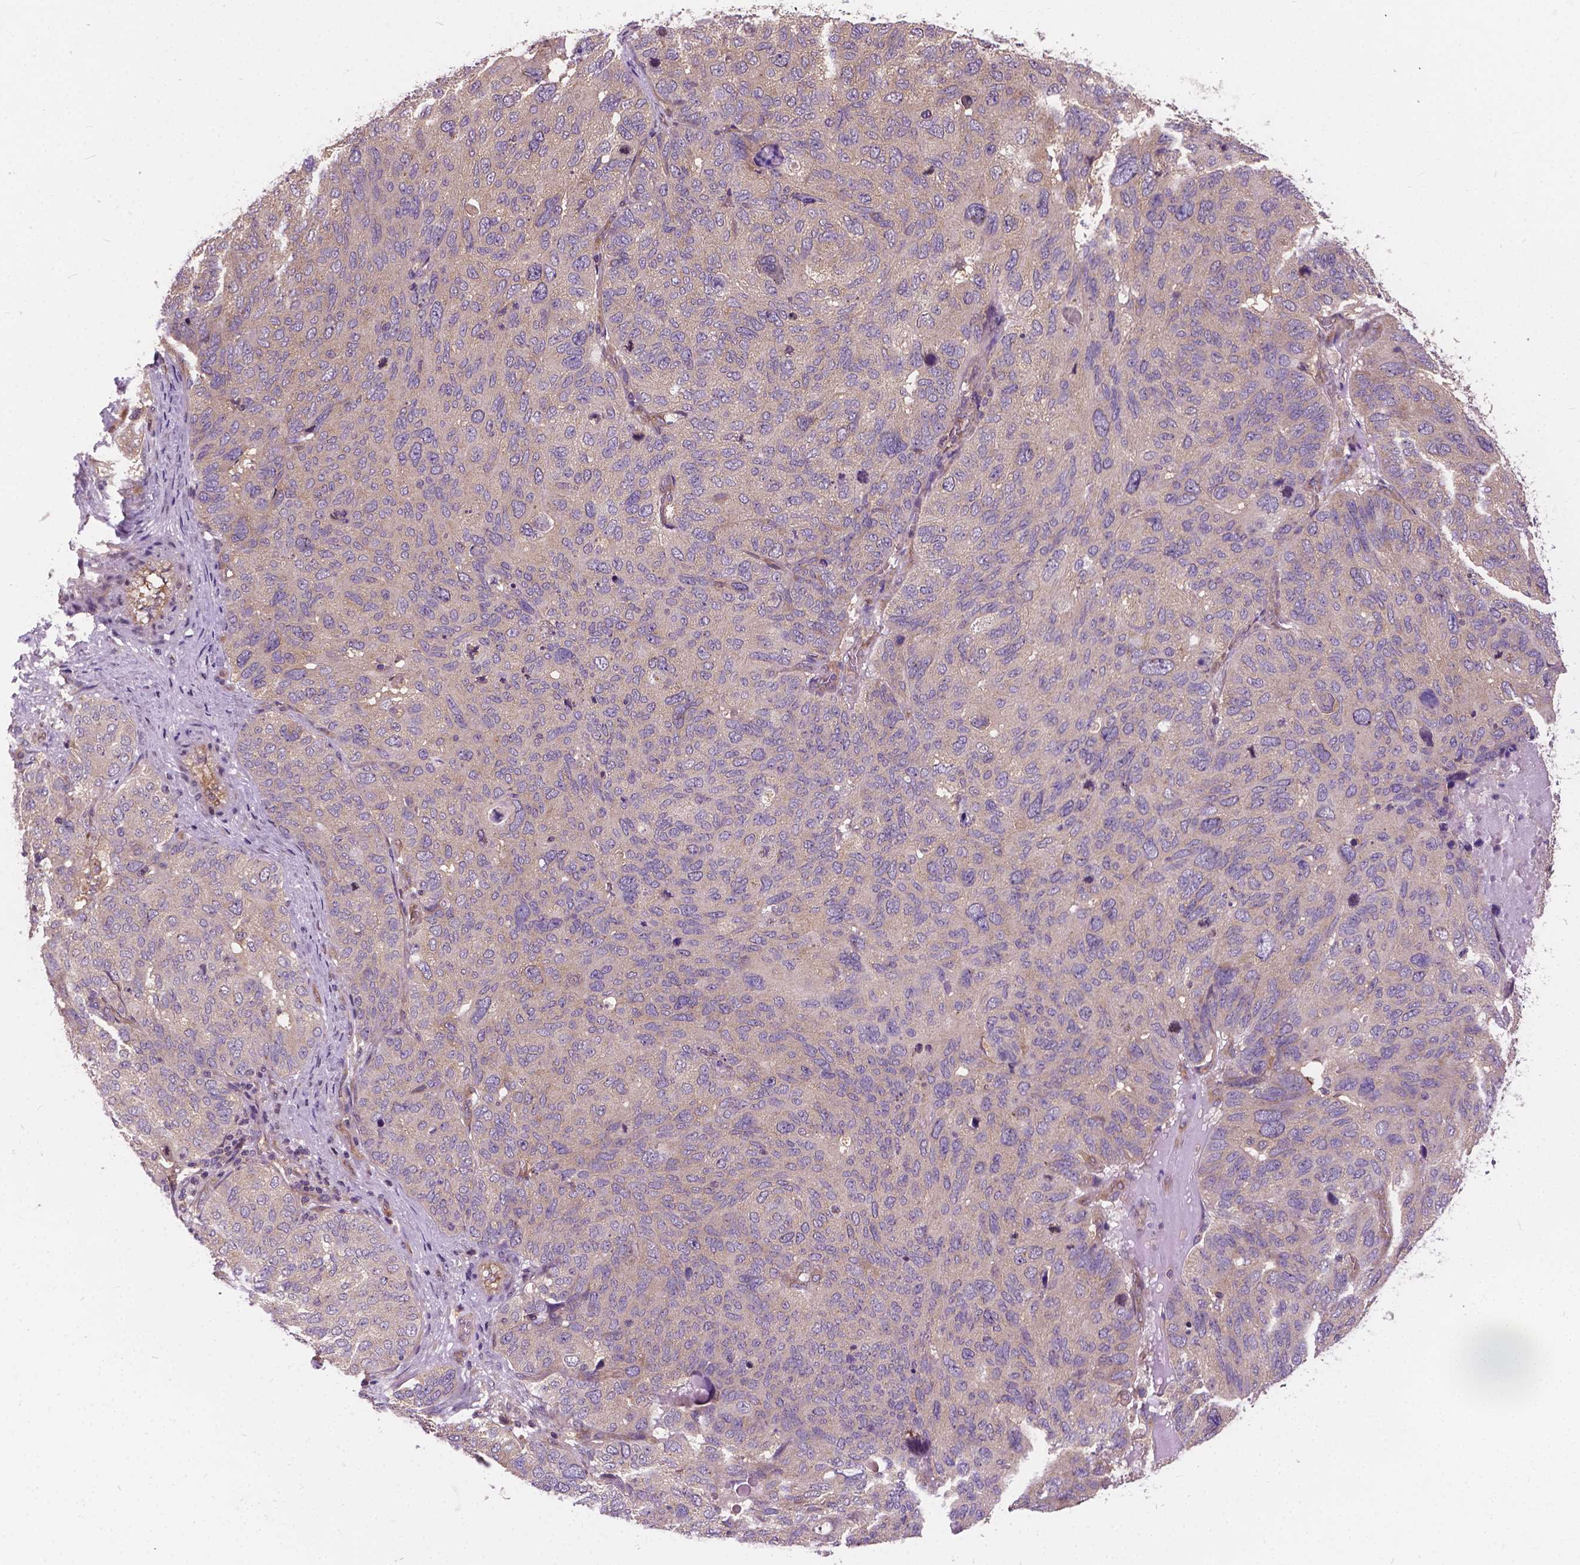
{"staining": {"intensity": "weak", "quantity": "25%-75%", "location": "cytoplasmic/membranous"}, "tissue": "ovarian cancer", "cell_type": "Tumor cells", "image_type": "cancer", "snomed": [{"axis": "morphology", "description": "Carcinoma, endometroid"}, {"axis": "topography", "description": "Ovary"}], "caption": "Endometroid carcinoma (ovarian) was stained to show a protein in brown. There is low levels of weak cytoplasmic/membranous expression in about 25%-75% of tumor cells.", "gene": "MZT1", "patient": {"sex": "female", "age": 58}}